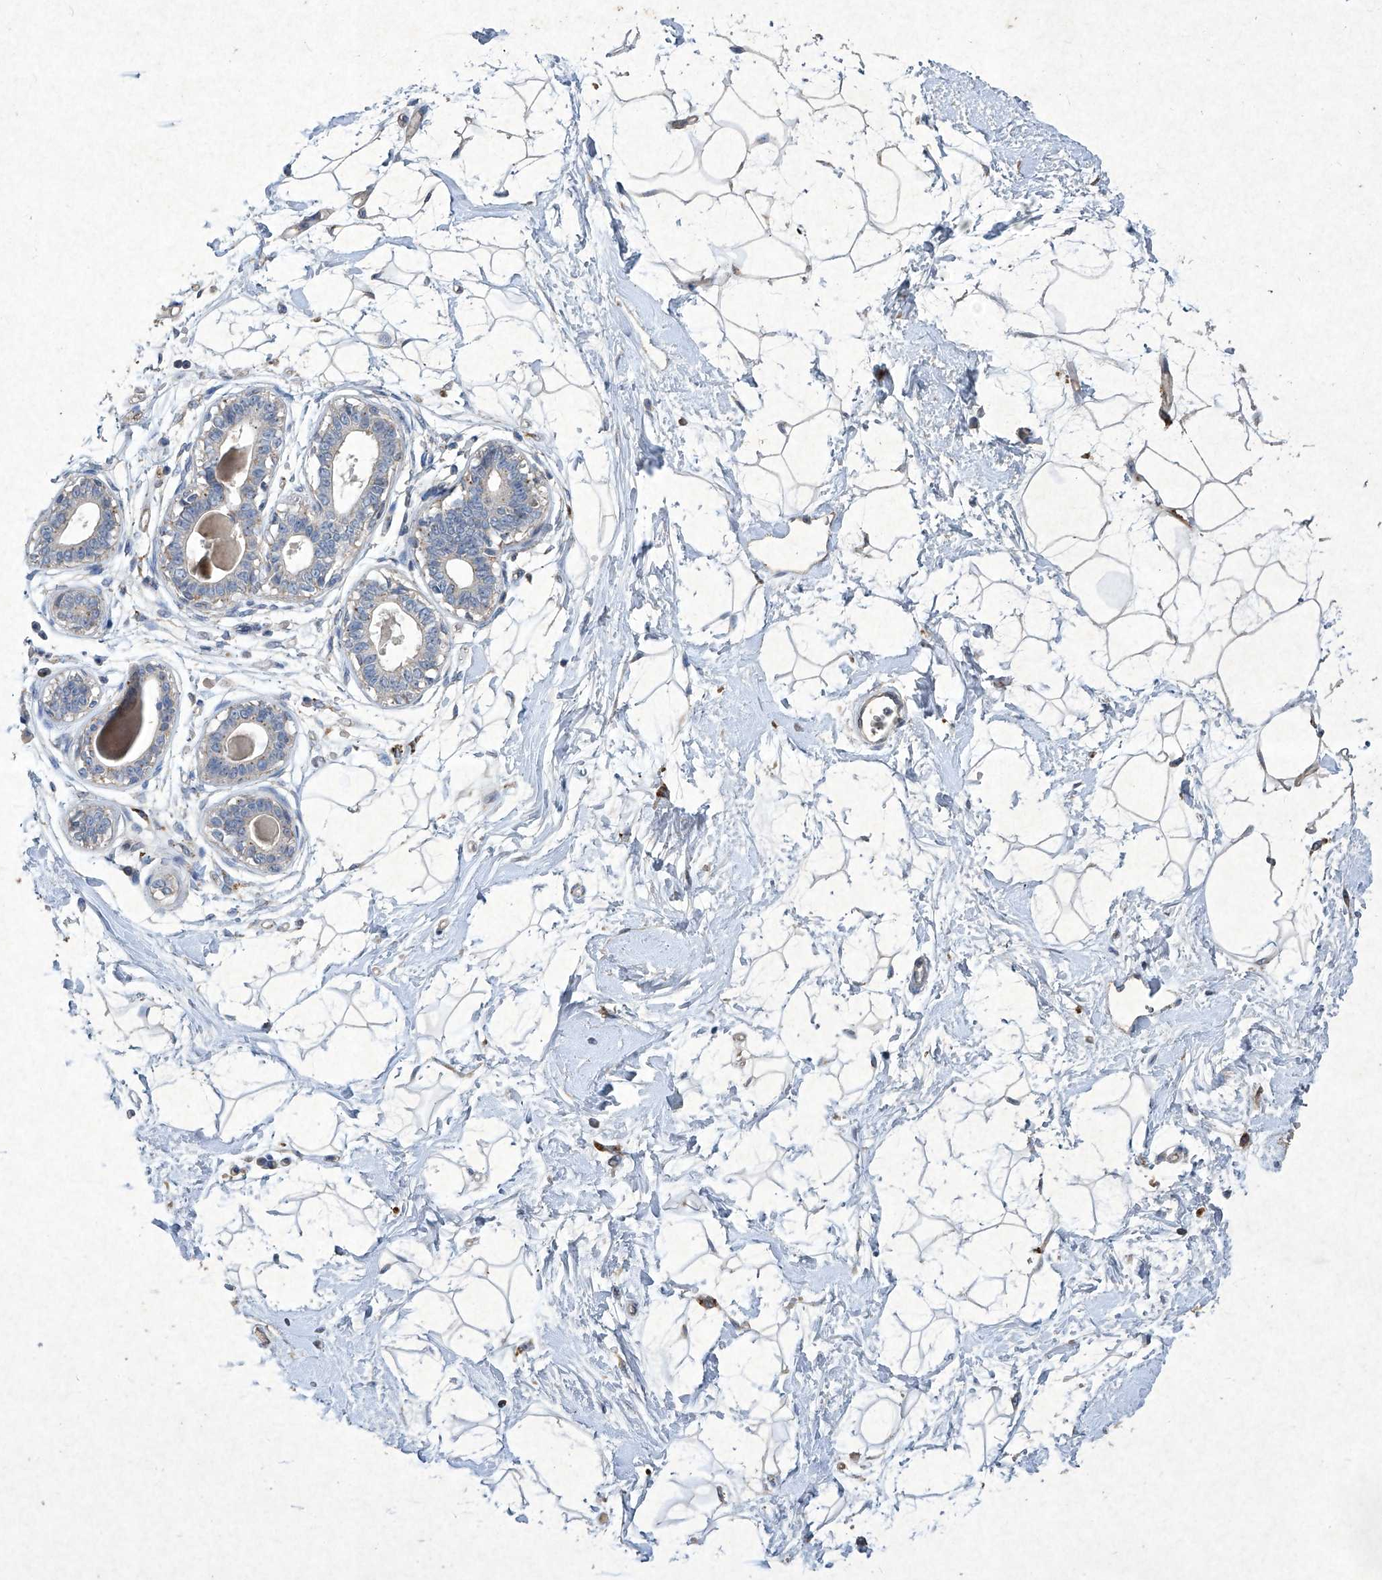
{"staining": {"intensity": "negative", "quantity": "none", "location": "none"}, "tissue": "breast", "cell_type": "Adipocytes", "image_type": "normal", "snomed": [{"axis": "morphology", "description": "Normal tissue, NOS"}, {"axis": "topography", "description": "Breast"}], "caption": "This is a photomicrograph of IHC staining of unremarkable breast, which shows no staining in adipocytes. (IHC, brightfield microscopy, high magnification).", "gene": "MED16", "patient": {"sex": "female", "age": 45}}